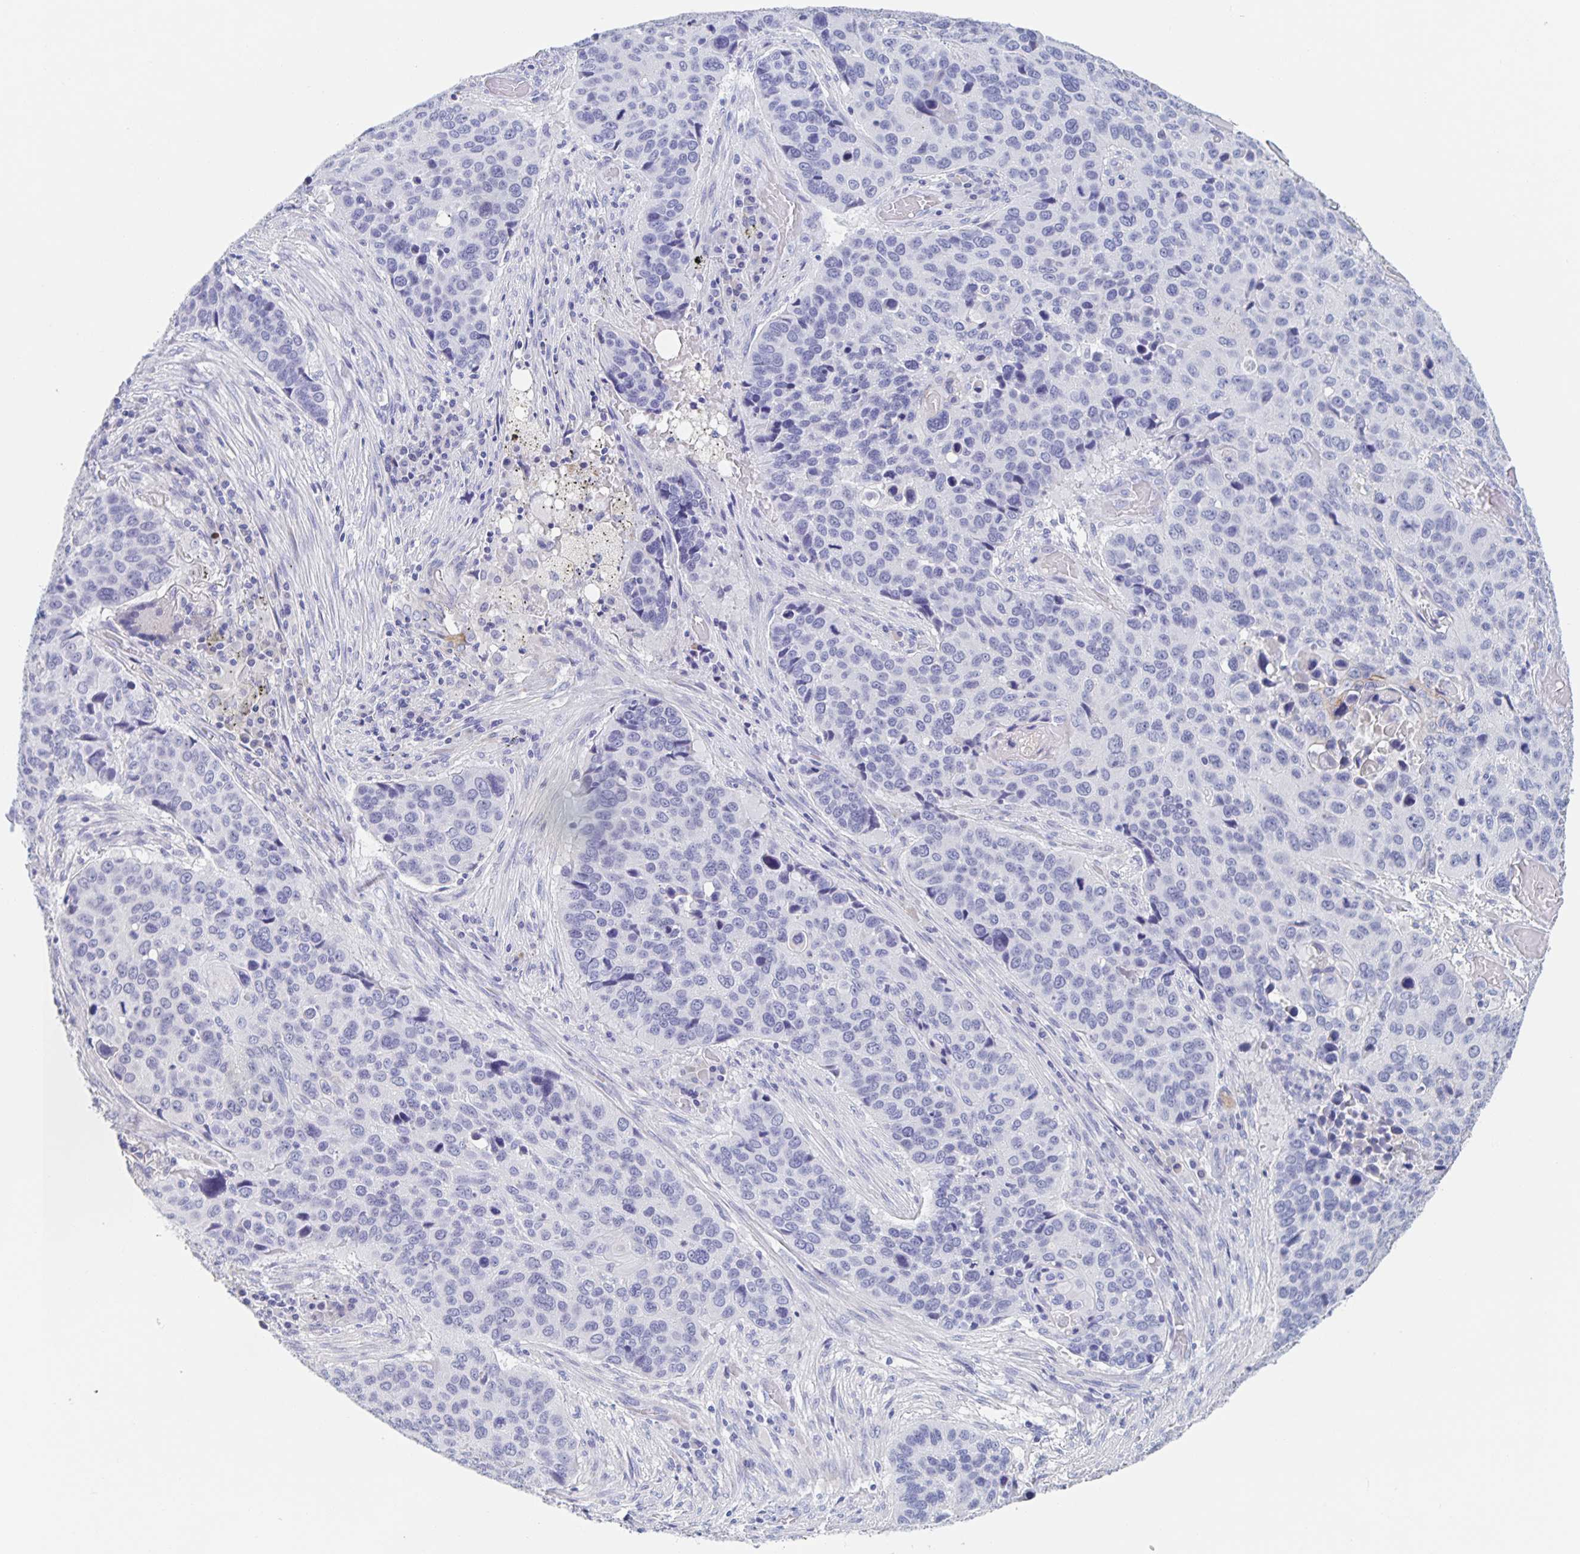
{"staining": {"intensity": "negative", "quantity": "none", "location": "none"}, "tissue": "lung cancer", "cell_type": "Tumor cells", "image_type": "cancer", "snomed": [{"axis": "morphology", "description": "Squamous cell carcinoma, NOS"}, {"axis": "topography", "description": "Lung"}], "caption": "The micrograph reveals no staining of tumor cells in lung cancer.", "gene": "DMBT1", "patient": {"sex": "male", "age": 68}}